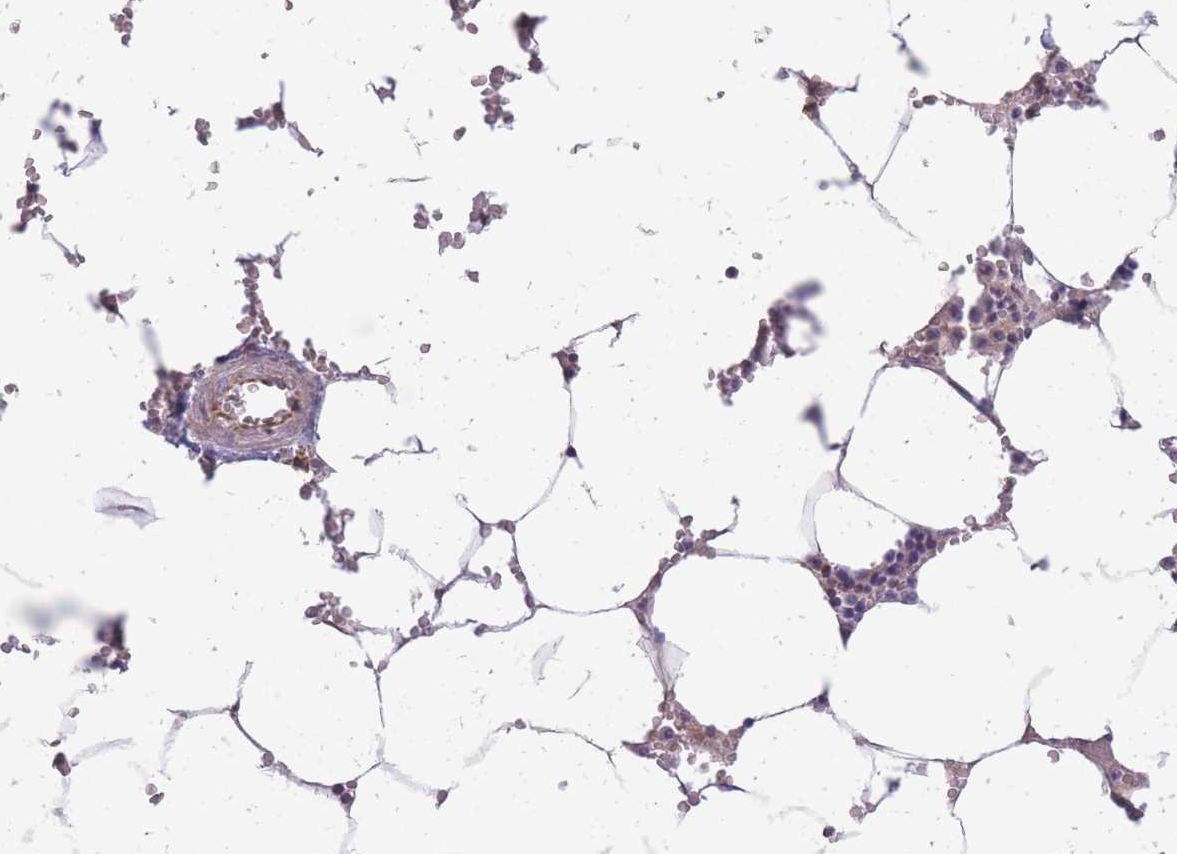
{"staining": {"intensity": "negative", "quantity": "none", "location": "none"}, "tissue": "bone marrow", "cell_type": "Hematopoietic cells", "image_type": "normal", "snomed": [{"axis": "morphology", "description": "Normal tissue, NOS"}, {"axis": "topography", "description": "Bone marrow"}], "caption": "This is a histopathology image of immunohistochemistry (IHC) staining of unremarkable bone marrow, which shows no positivity in hematopoietic cells. (DAB (3,3'-diaminobenzidine) immunohistochemistry visualized using brightfield microscopy, high magnification).", "gene": "SLC25A42", "patient": {"sex": "male", "age": 70}}